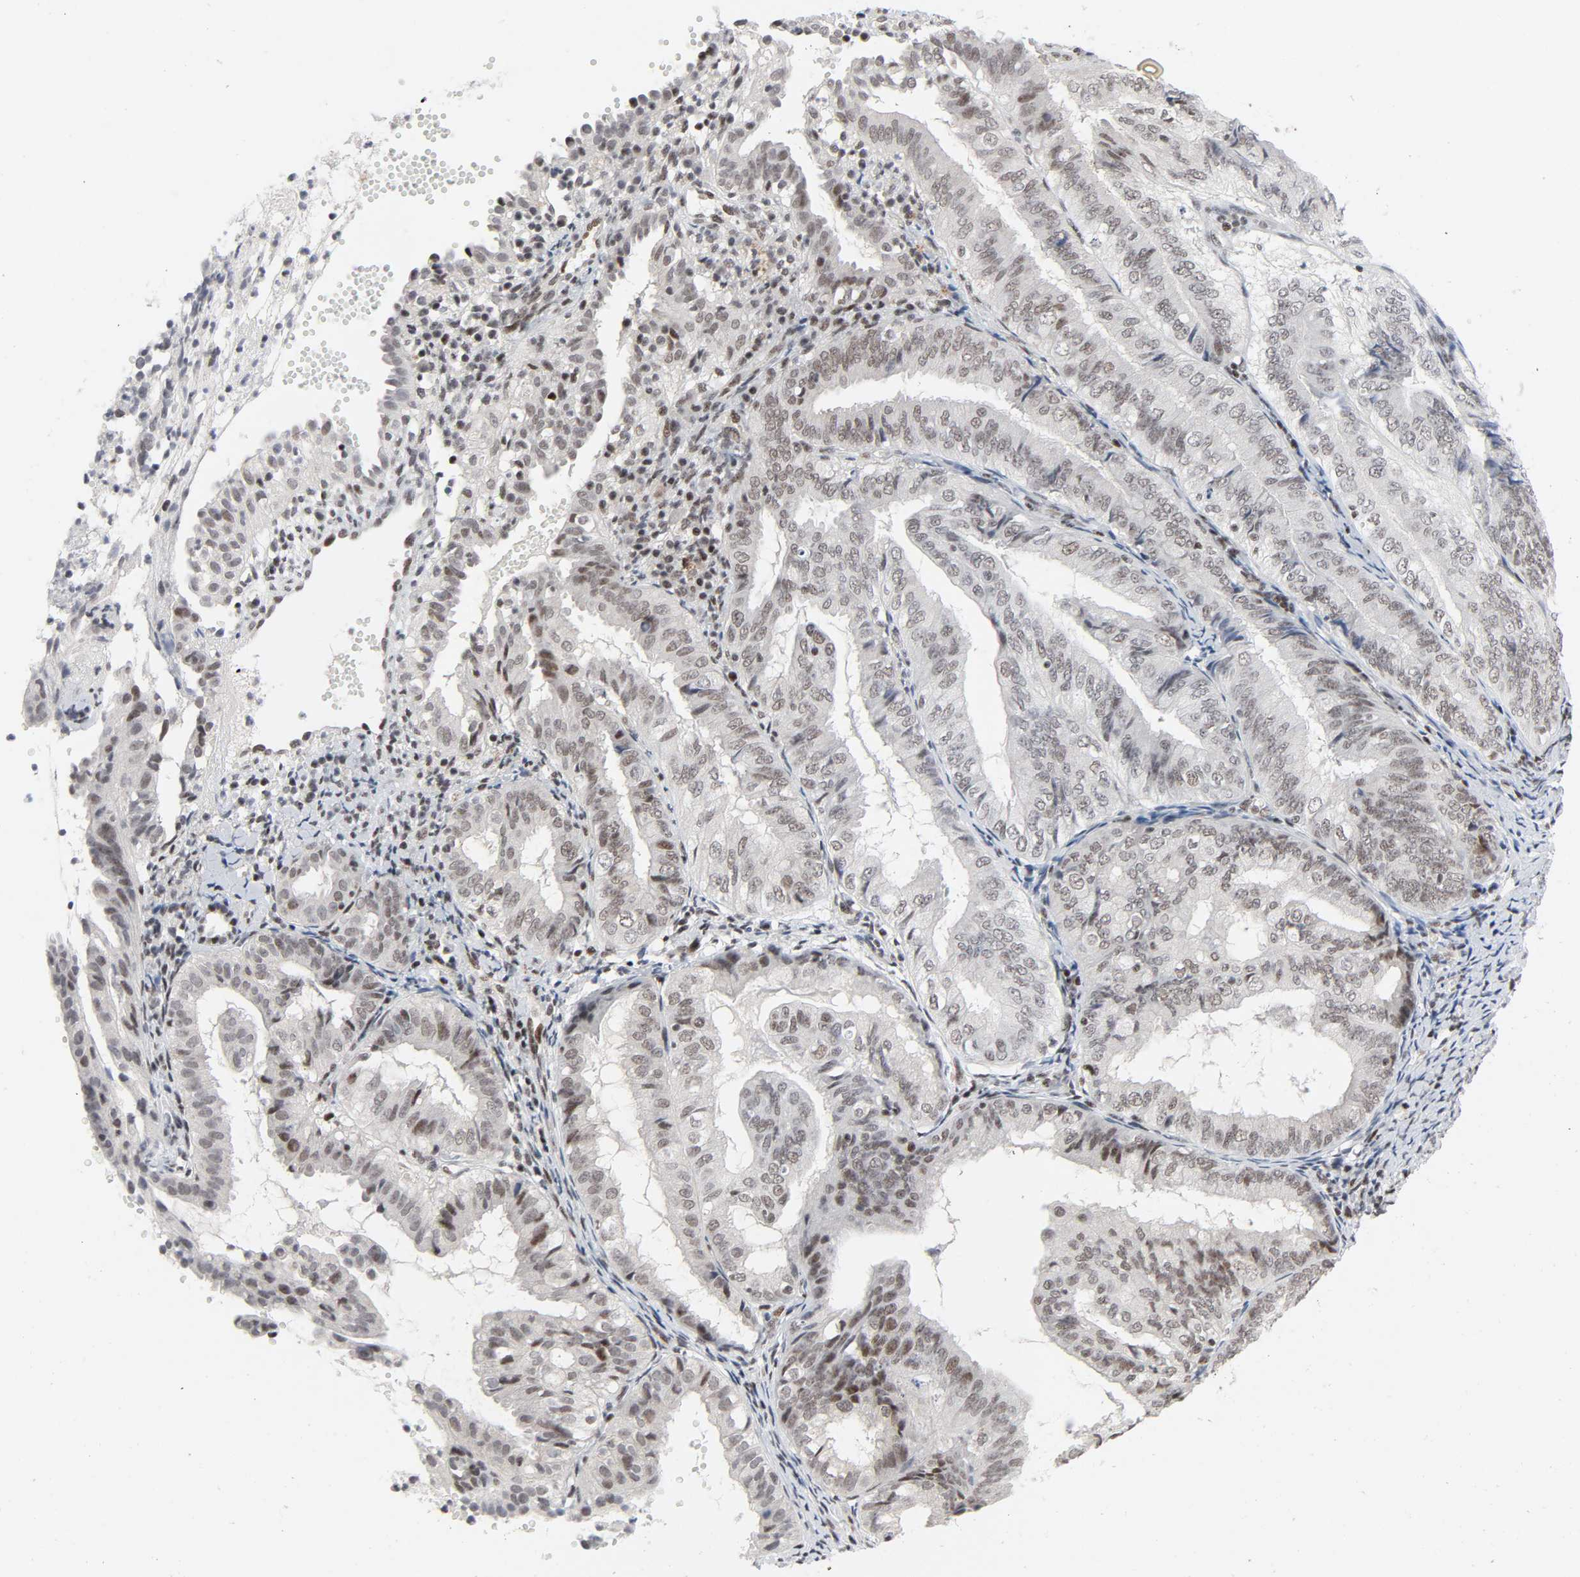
{"staining": {"intensity": "weak", "quantity": ">75%", "location": "nuclear"}, "tissue": "endometrial cancer", "cell_type": "Tumor cells", "image_type": "cancer", "snomed": [{"axis": "morphology", "description": "Adenocarcinoma, NOS"}, {"axis": "topography", "description": "Uterus"}], "caption": "Endometrial cancer stained with immunohistochemistry demonstrates weak nuclear staining in about >75% of tumor cells.", "gene": "GABPA", "patient": {"sex": "female", "age": 83}}